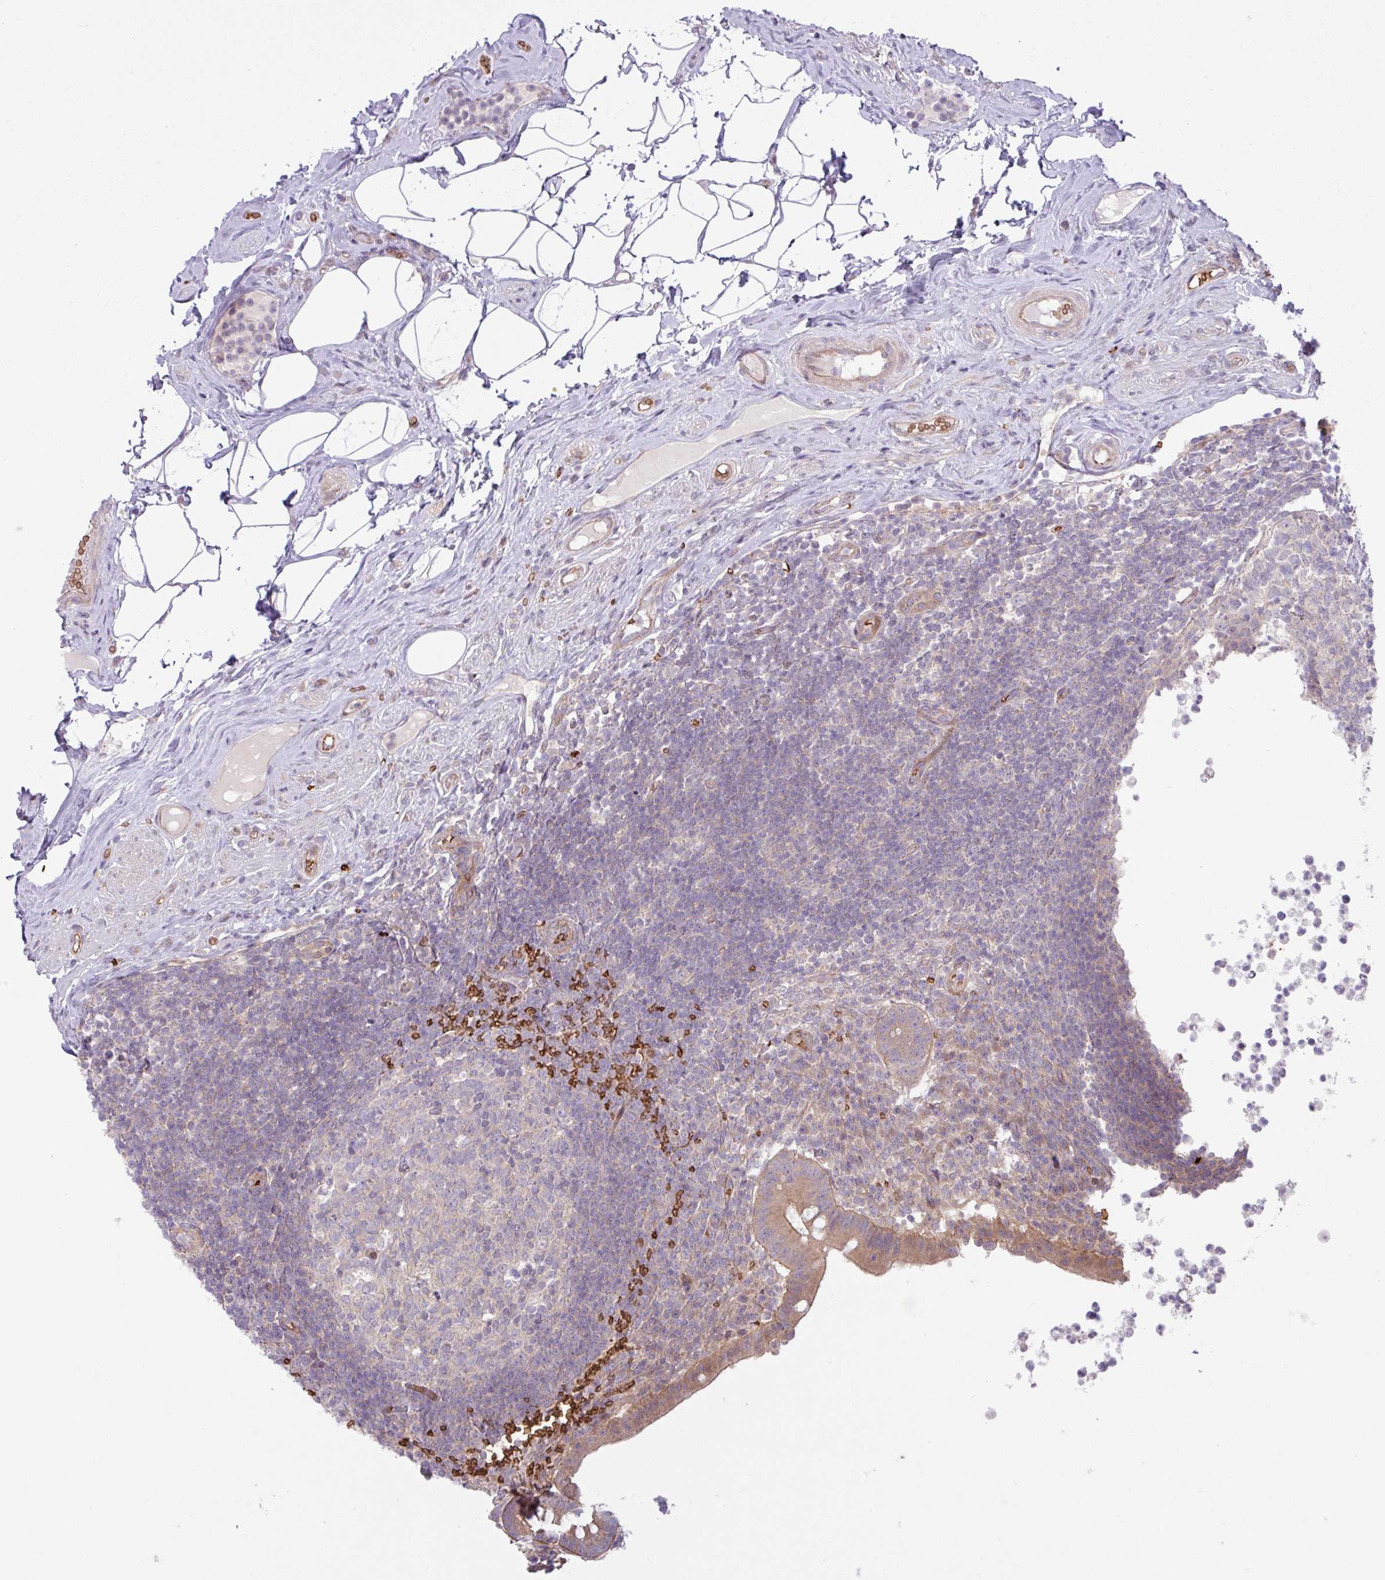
{"staining": {"intensity": "weak", "quantity": ">75%", "location": "cytoplasmic/membranous"}, "tissue": "appendix", "cell_type": "Glandular cells", "image_type": "normal", "snomed": [{"axis": "morphology", "description": "Normal tissue, NOS"}, {"axis": "topography", "description": "Appendix"}], "caption": "An image of human appendix stained for a protein demonstrates weak cytoplasmic/membranous brown staining in glandular cells.", "gene": "RAD21L1", "patient": {"sex": "female", "age": 56}}